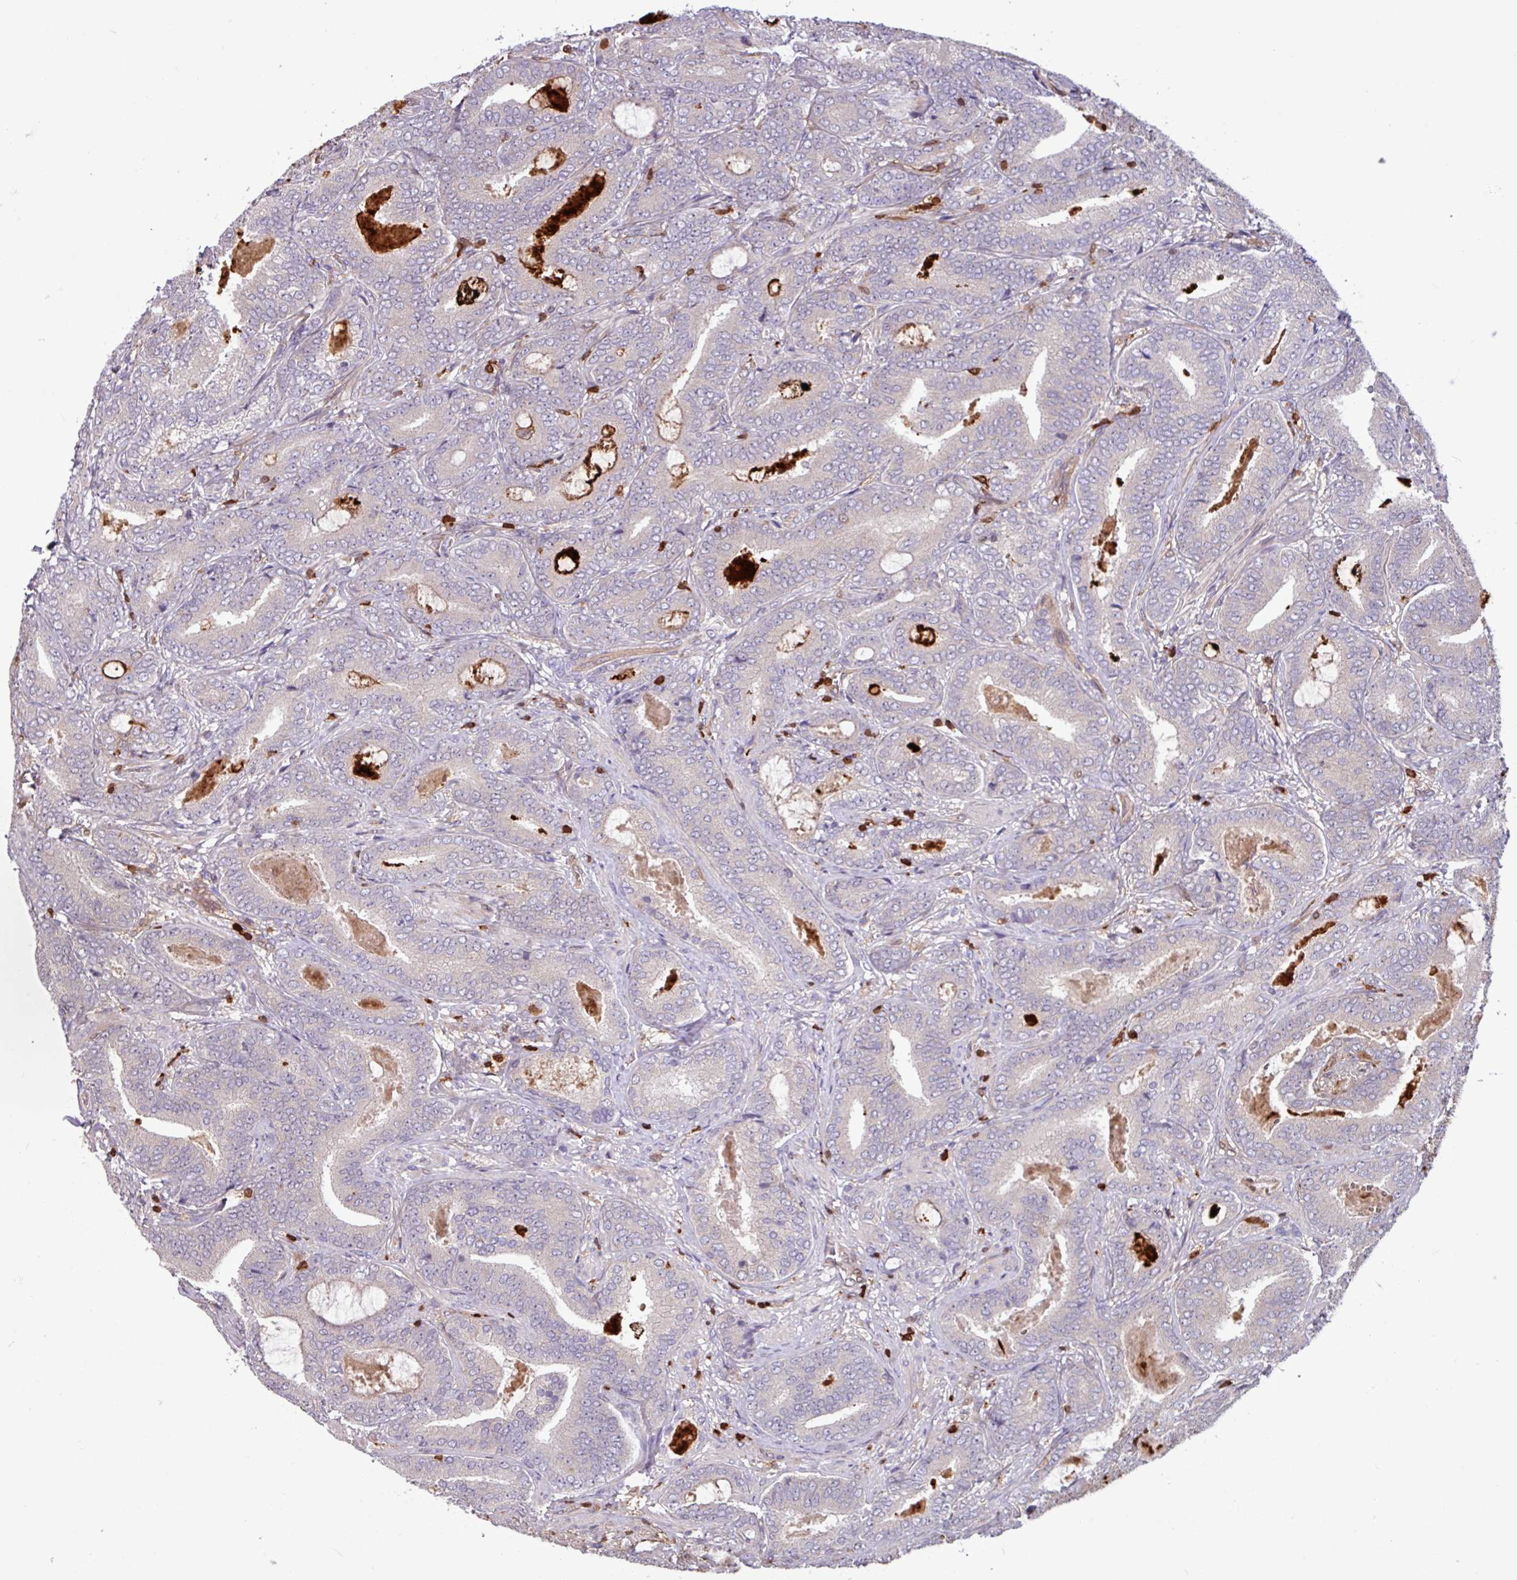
{"staining": {"intensity": "negative", "quantity": "none", "location": "none"}, "tissue": "prostate cancer", "cell_type": "Tumor cells", "image_type": "cancer", "snomed": [{"axis": "morphology", "description": "Adenocarcinoma, Low grade"}, {"axis": "topography", "description": "Prostate and seminal vesicle, NOS"}], "caption": "DAB immunohistochemical staining of human prostate adenocarcinoma (low-grade) displays no significant expression in tumor cells.", "gene": "SEC61G", "patient": {"sex": "male", "age": 61}}